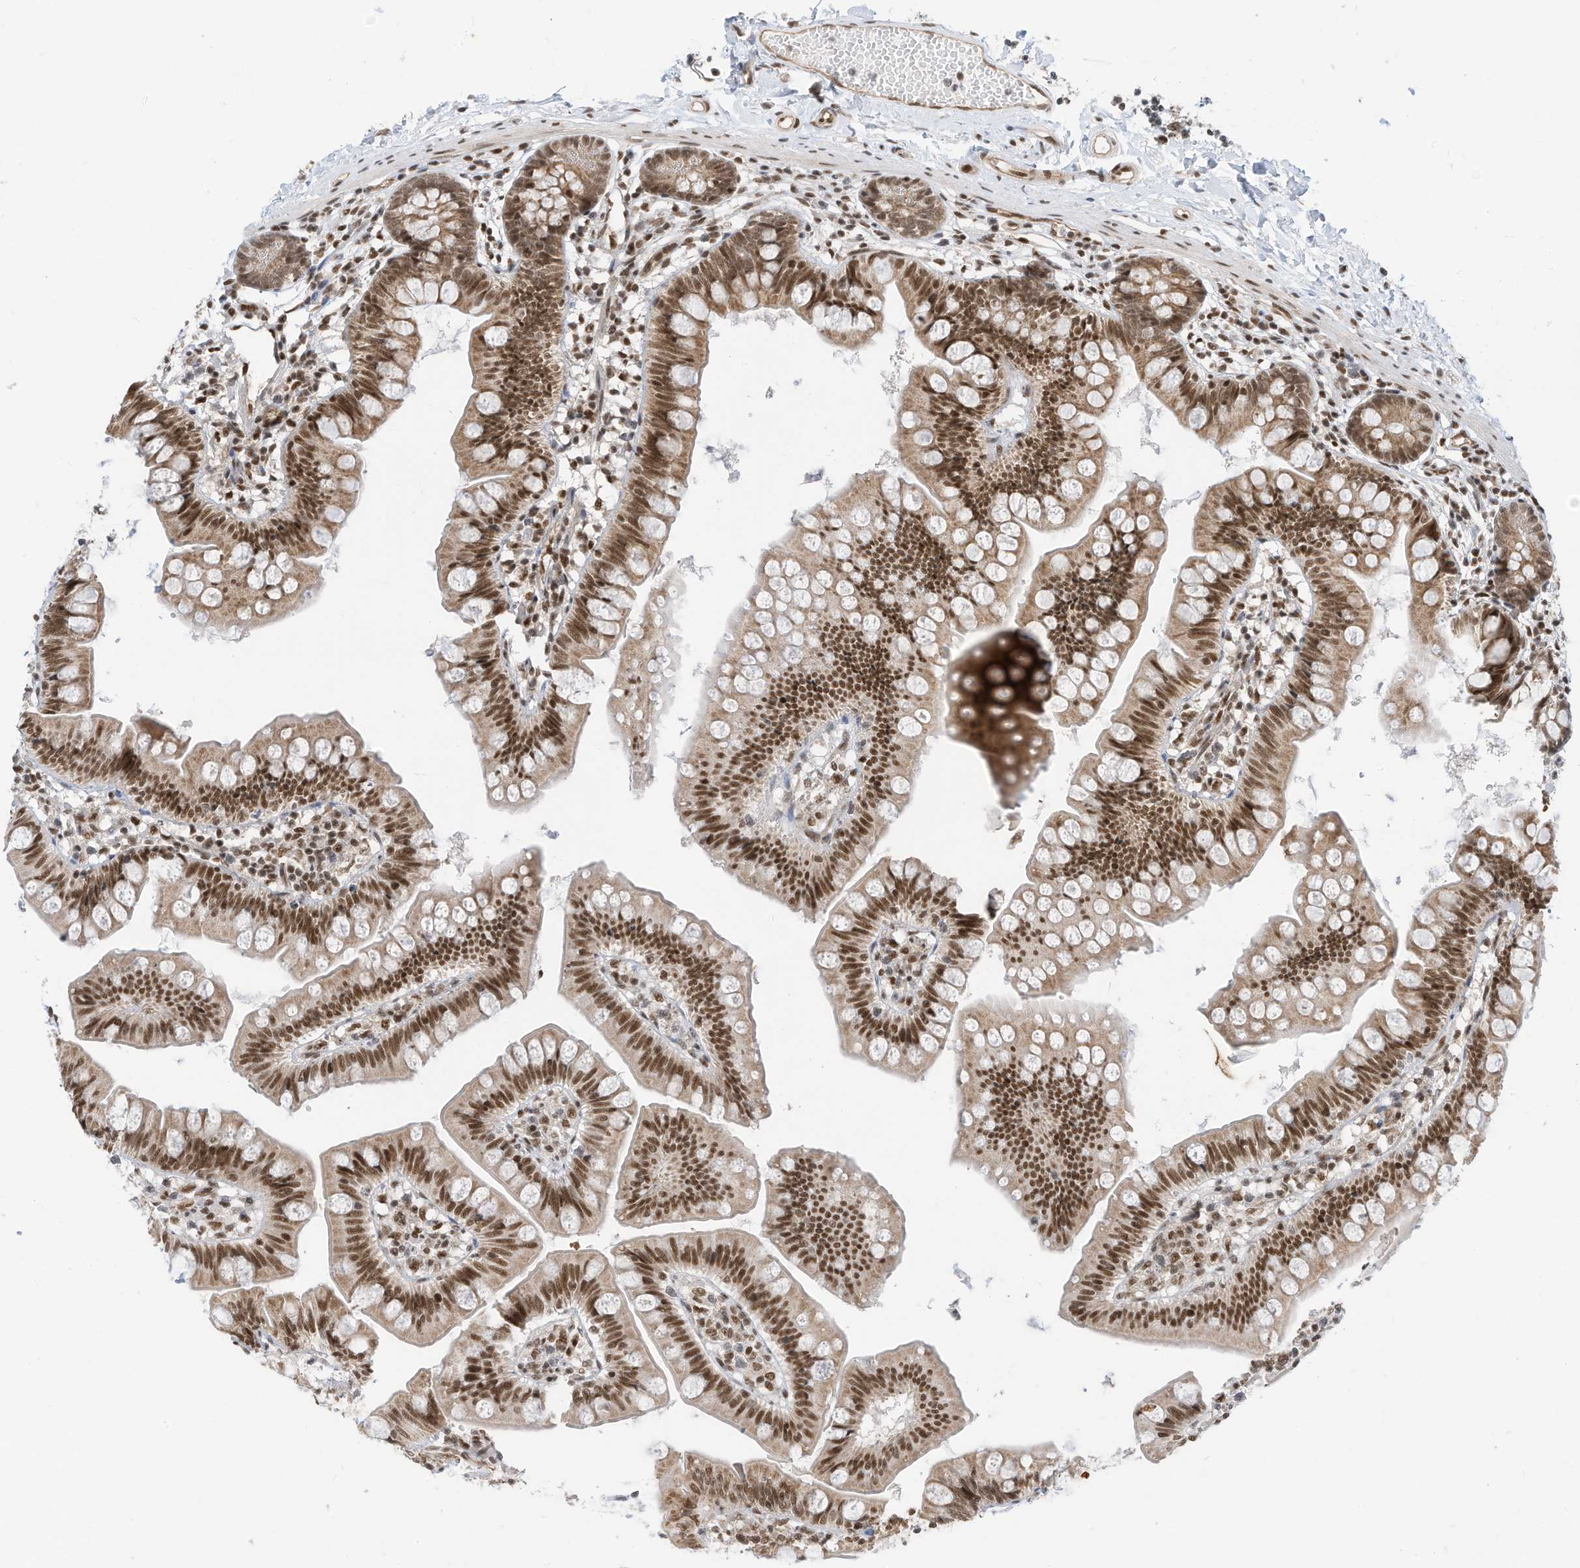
{"staining": {"intensity": "moderate", "quantity": ">75%", "location": "cytoplasmic/membranous,nuclear"}, "tissue": "small intestine", "cell_type": "Glandular cells", "image_type": "normal", "snomed": [{"axis": "morphology", "description": "Normal tissue, NOS"}, {"axis": "topography", "description": "Small intestine"}], "caption": "This image displays unremarkable small intestine stained with immunohistochemistry (IHC) to label a protein in brown. The cytoplasmic/membranous,nuclear of glandular cells show moderate positivity for the protein. Nuclei are counter-stained blue.", "gene": "AURKAIP1", "patient": {"sex": "male", "age": 7}}